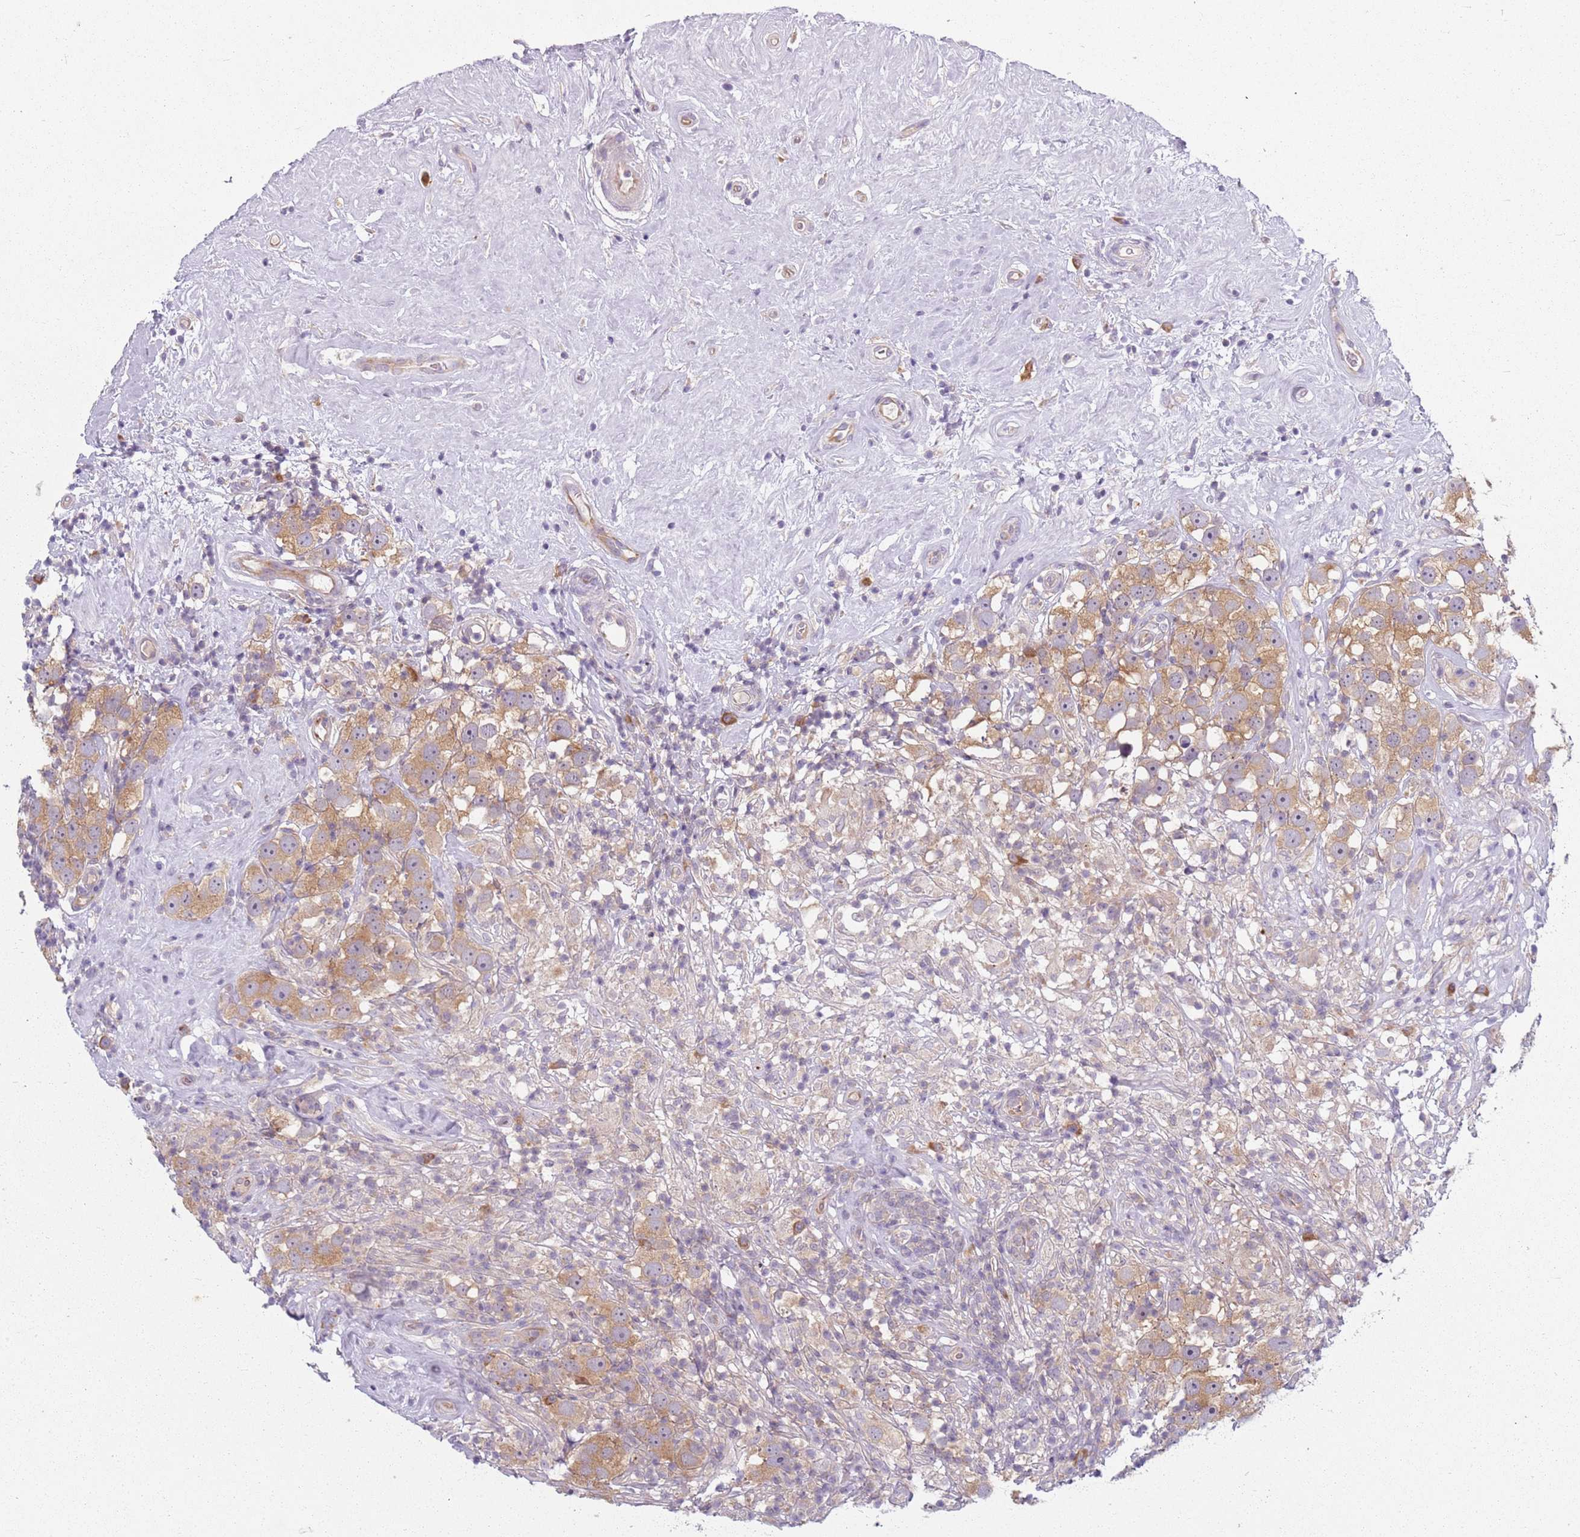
{"staining": {"intensity": "moderate", "quantity": ">75%", "location": "cytoplasmic/membranous"}, "tissue": "testis cancer", "cell_type": "Tumor cells", "image_type": "cancer", "snomed": [{"axis": "morphology", "description": "Seminoma, NOS"}, {"axis": "topography", "description": "Testis"}], "caption": "This is a photomicrograph of IHC staining of seminoma (testis), which shows moderate staining in the cytoplasmic/membranous of tumor cells.", "gene": "RPS28", "patient": {"sex": "male", "age": 49}}